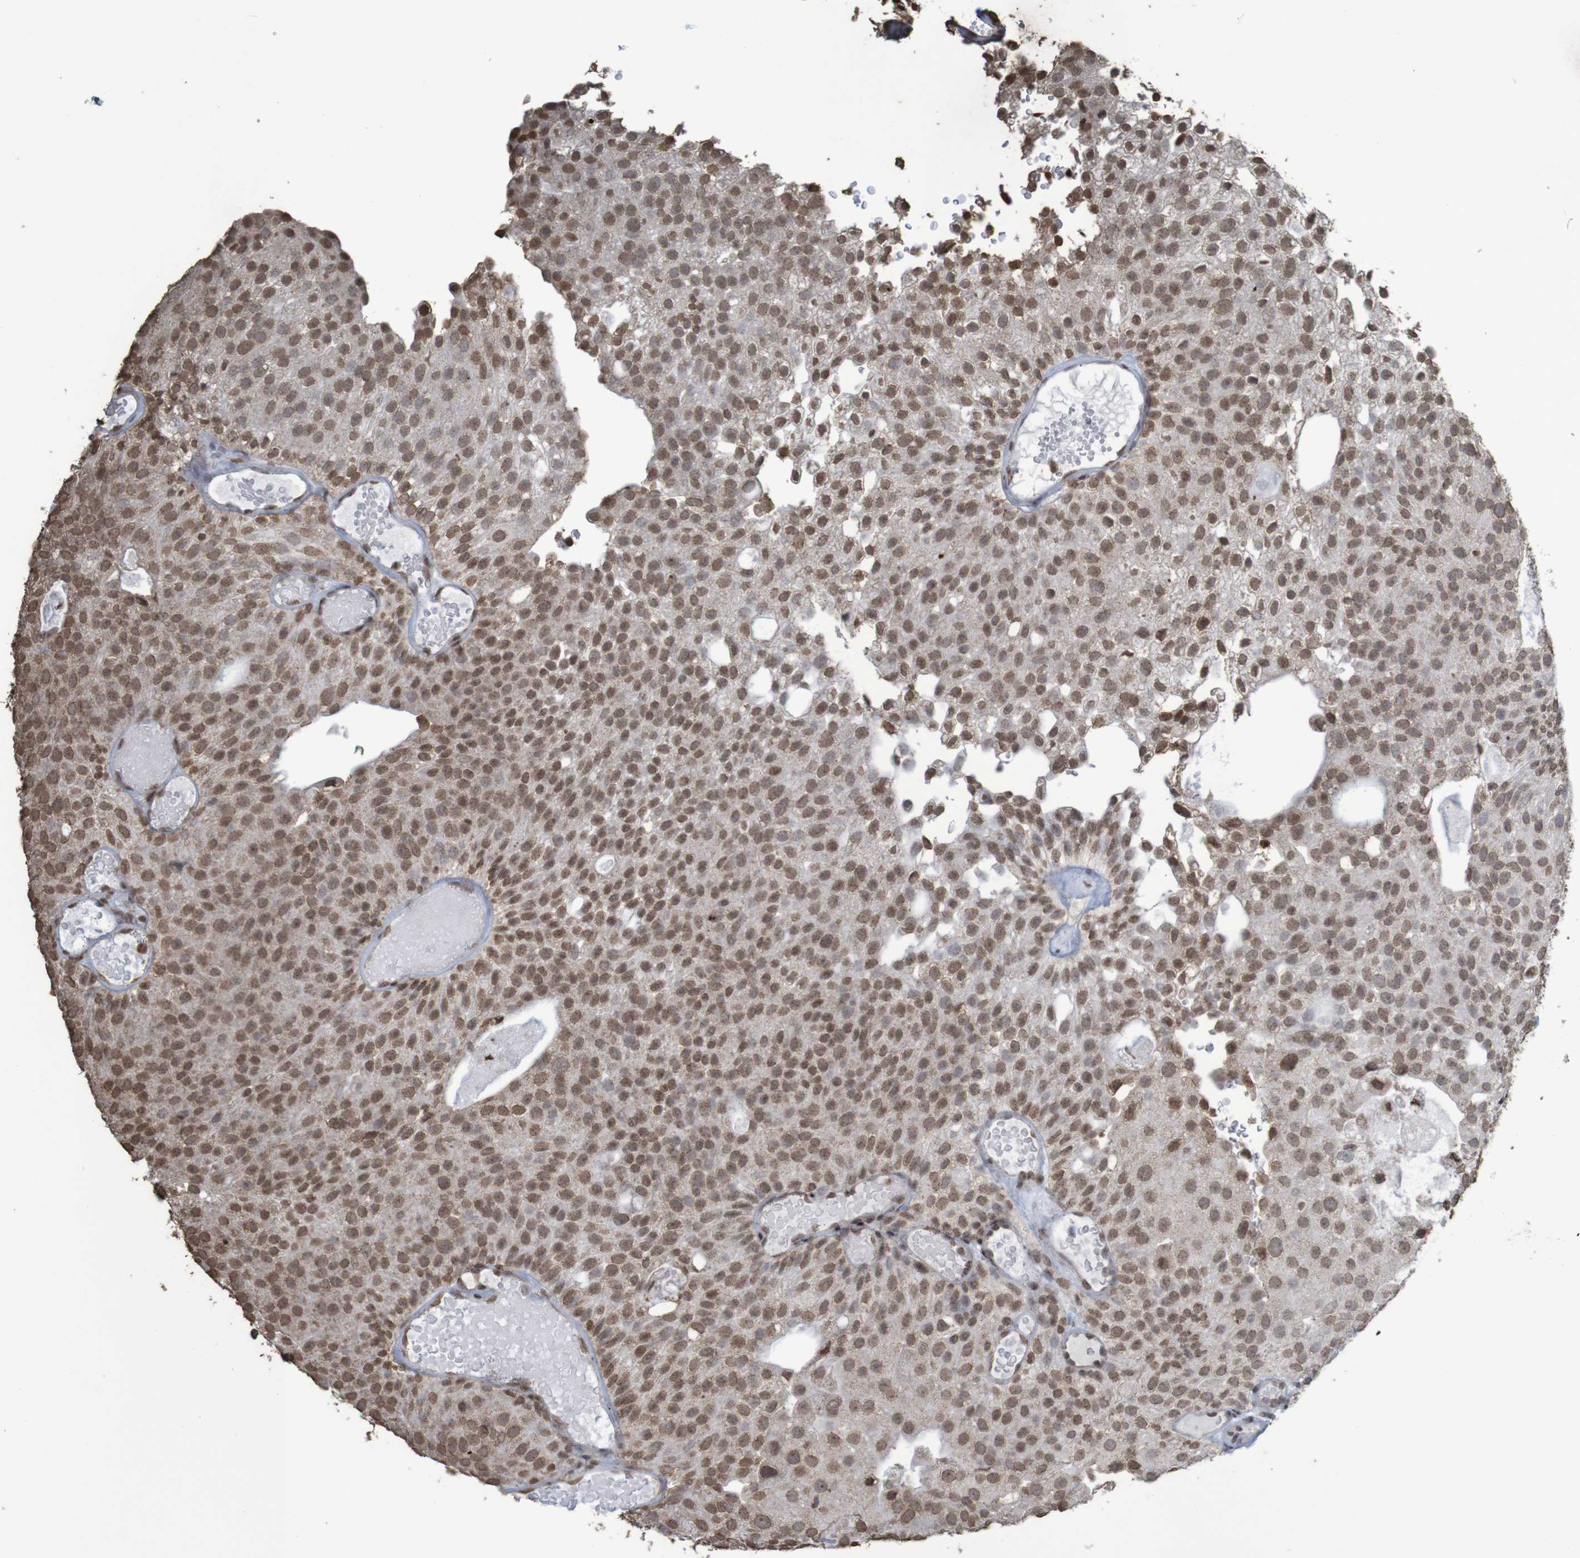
{"staining": {"intensity": "moderate", "quantity": ">75%", "location": "nuclear"}, "tissue": "urothelial cancer", "cell_type": "Tumor cells", "image_type": "cancer", "snomed": [{"axis": "morphology", "description": "Urothelial carcinoma, Low grade"}, {"axis": "topography", "description": "Urinary bladder"}], "caption": "The photomicrograph reveals staining of low-grade urothelial carcinoma, revealing moderate nuclear protein positivity (brown color) within tumor cells.", "gene": "GFI1", "patient": {"sex": "male", "age": 78}}